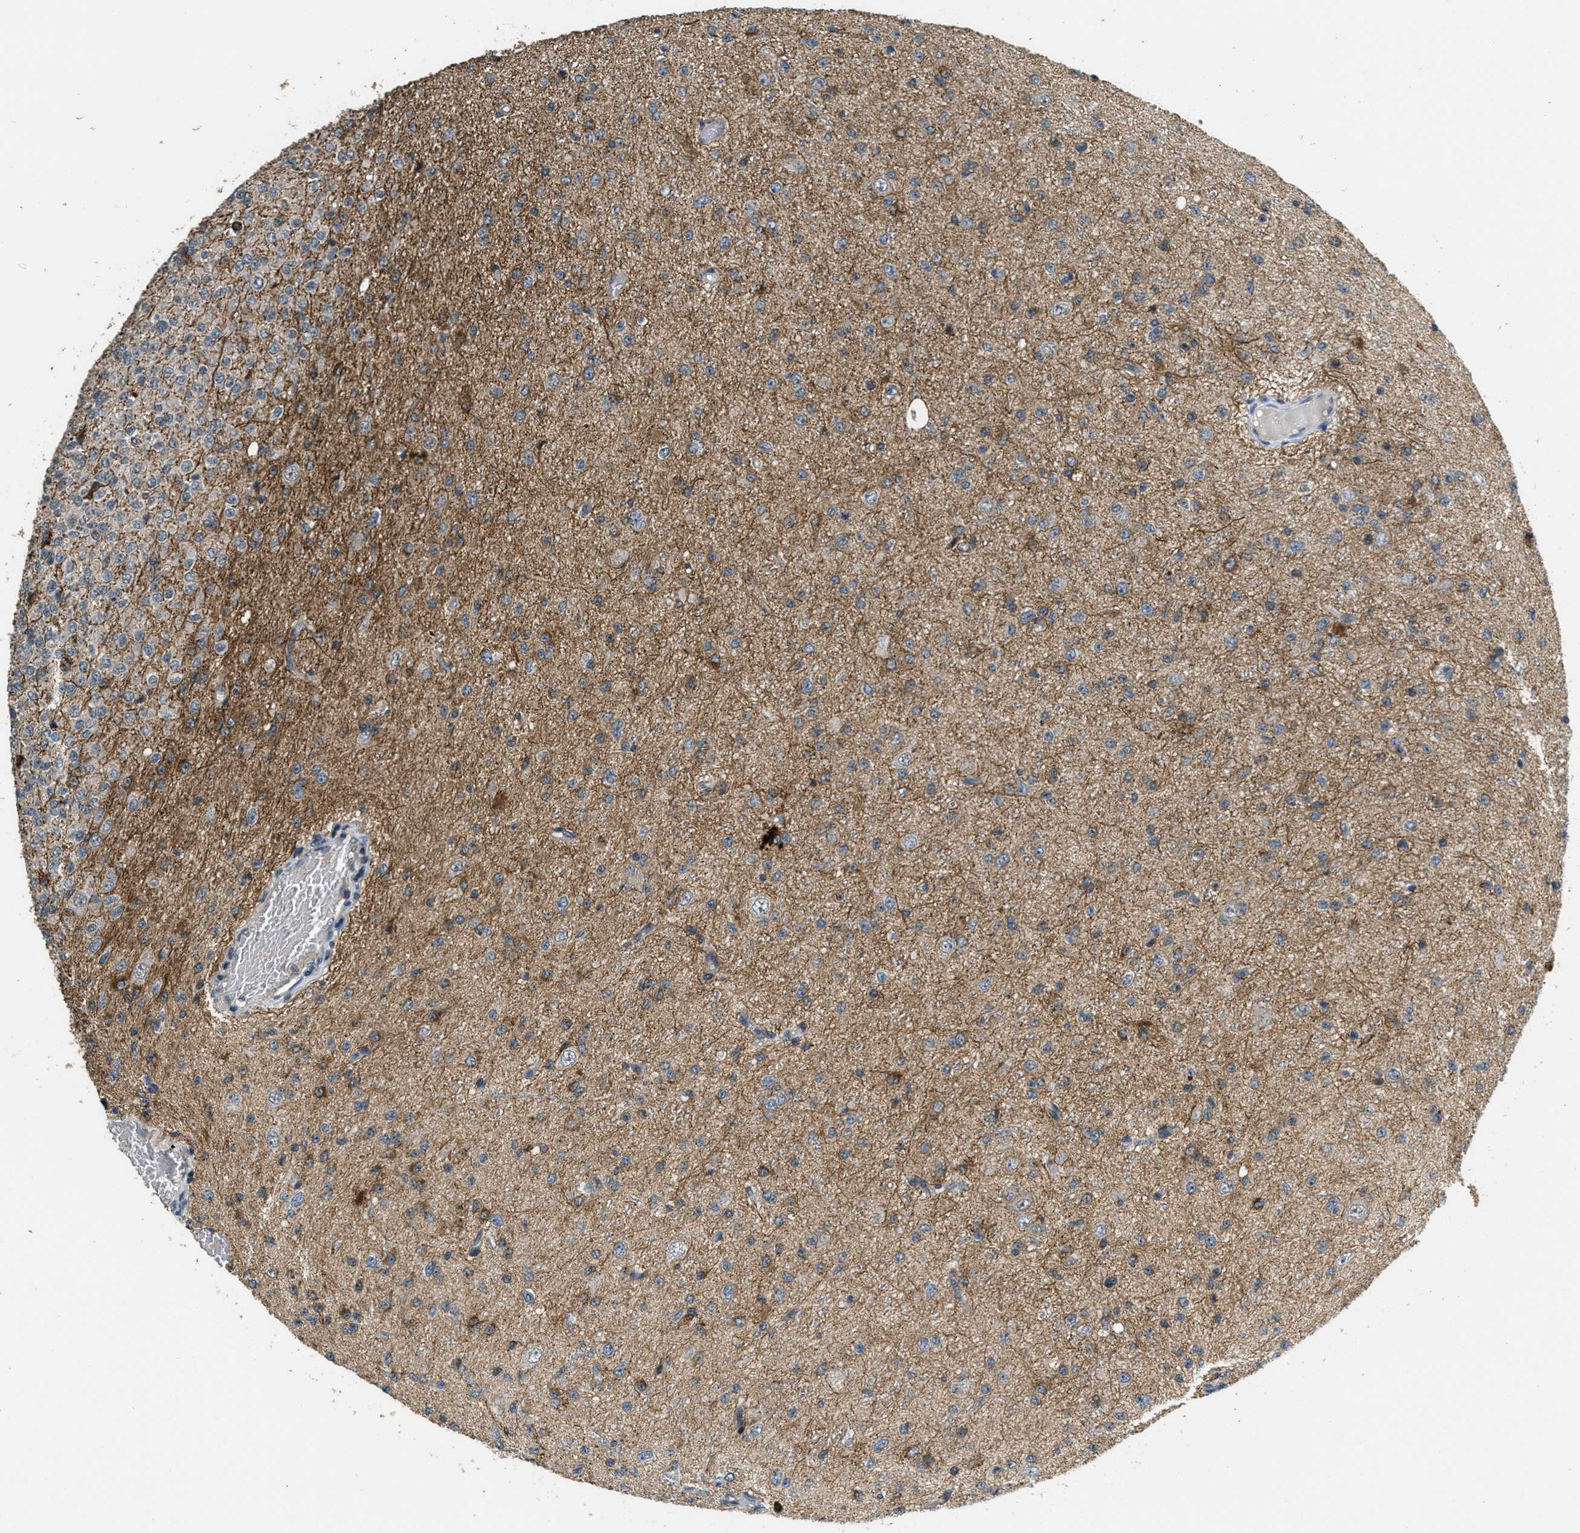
{"staining": {"intensity": "moderate", "quantity": "25%-75%", "location": "cytoplasmic/membranous"}, "tissue": "glioma", "cell_type": "Tumor cells", "image_type": "cancer", "snomed": [{"axis": "morphology", "description": "Glioma, malignant, High grade"}, {"axis": "topography", "description": "pancreas cauda"}], "caption": "High-grade glioma (malignant) tissue reveals moderate cytoplasmic/membranous staining in approximately 25%-75% of tumor cells, visualized by immunohistochemistry.", "gene": "NAT1", "patient": {"sex": "male", "age": 60}}